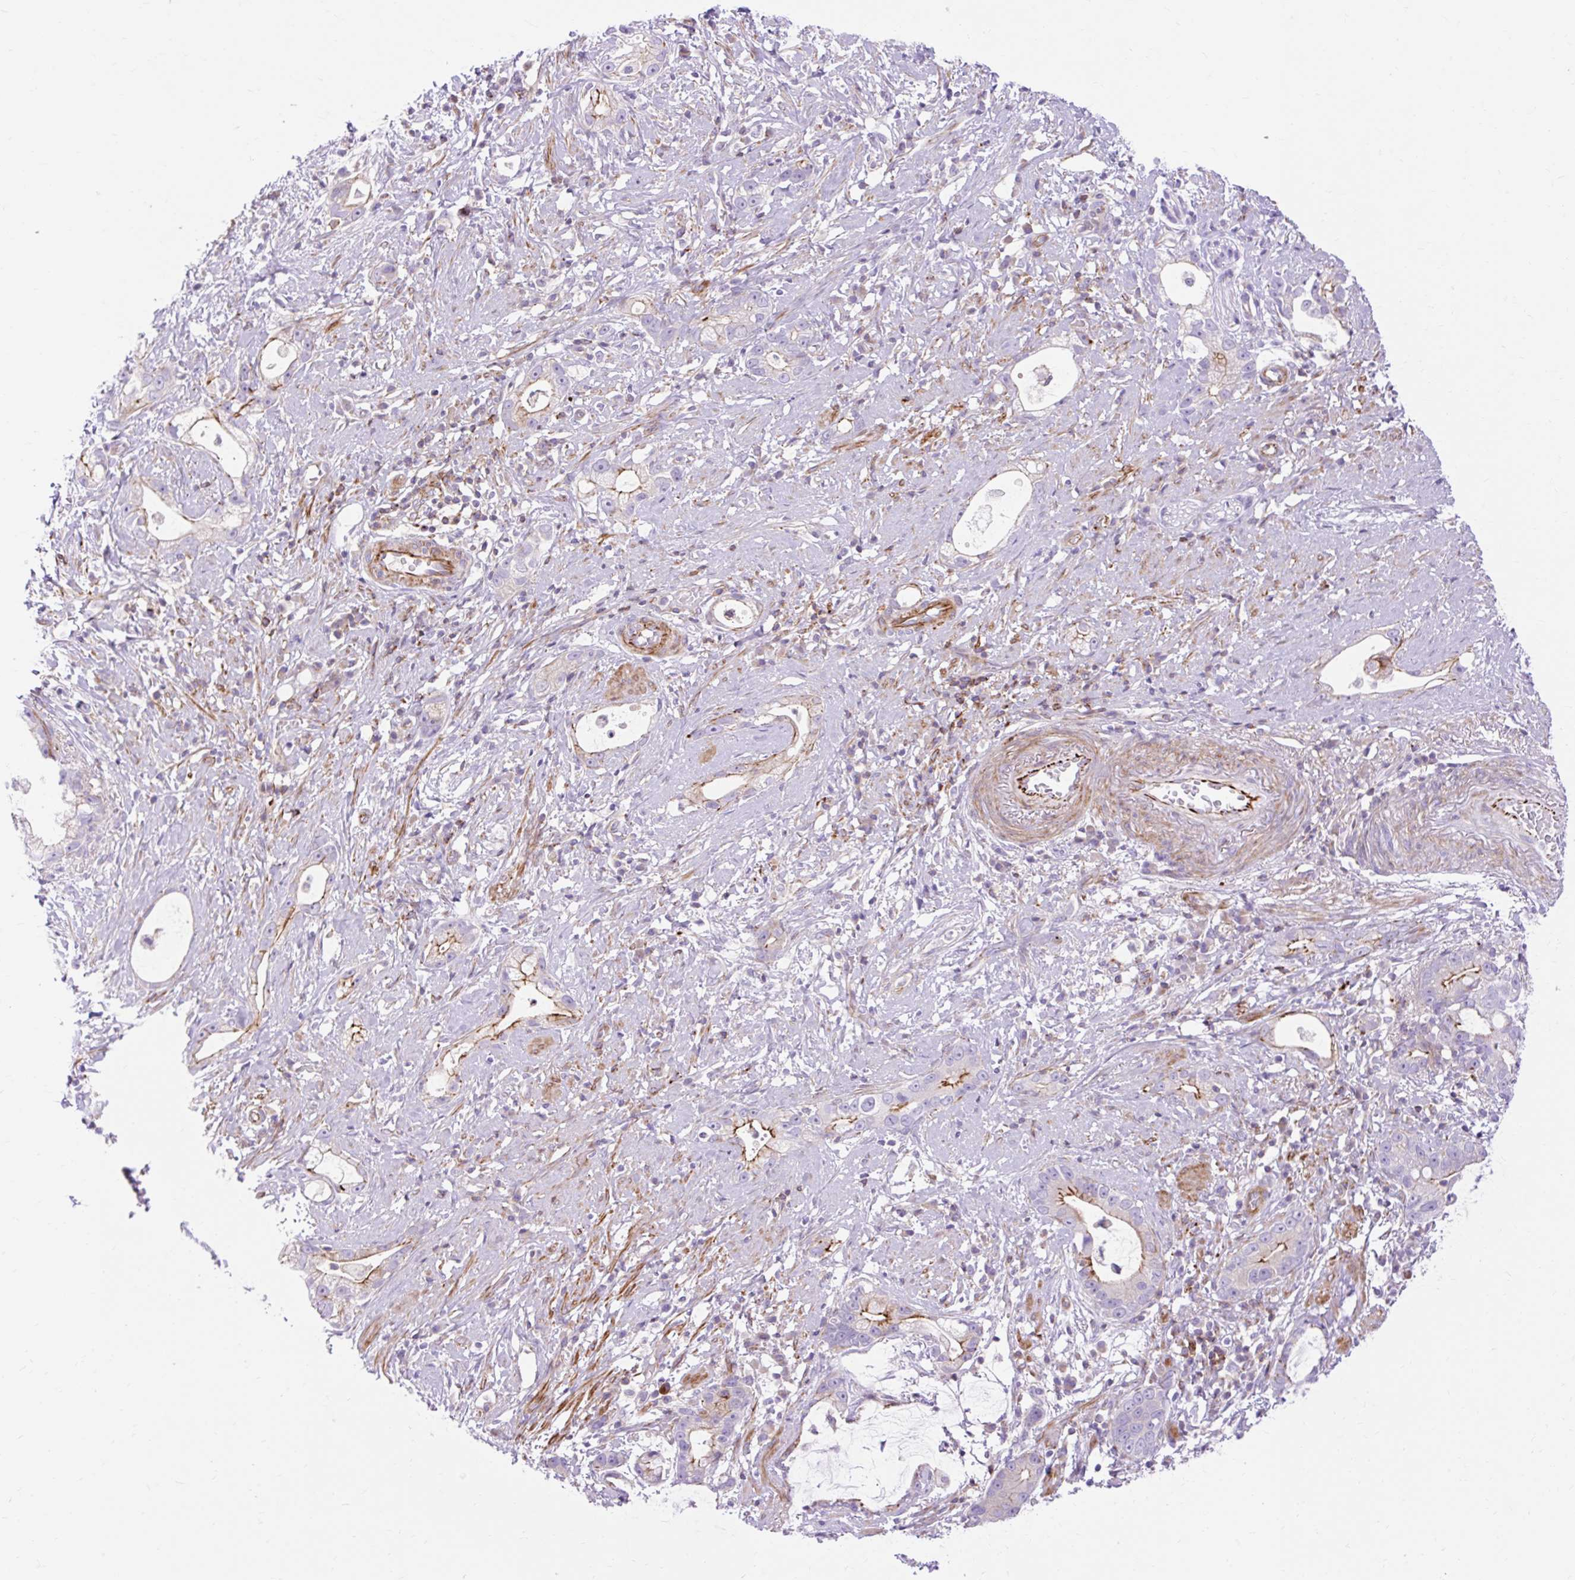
{"staining": {"intensity": "strong", "quantity": "<25%", "location": "cytoplasmic/membranous"}, "tissue": "stomach cancer", "cell_type": "Tumor cells", "image_type": "cancer", "snomed": [{"axis": "morphology", "description": "Adenocarcinoma, NOS"}, {"axis": "topography", "description": "Stomach"}], "caption": "A histopathology image of human stomach adenocarcinoma stained for a protein displays strong cytoplasmic/membranous brown staining in tumor cells. (Stains: DAB in brown, nuclei in blue, Microscopy: brightfield microscopy at high magnification).", "gene": "CORO7-PAM16", "patient": {"sex": "male", "age": 55}}